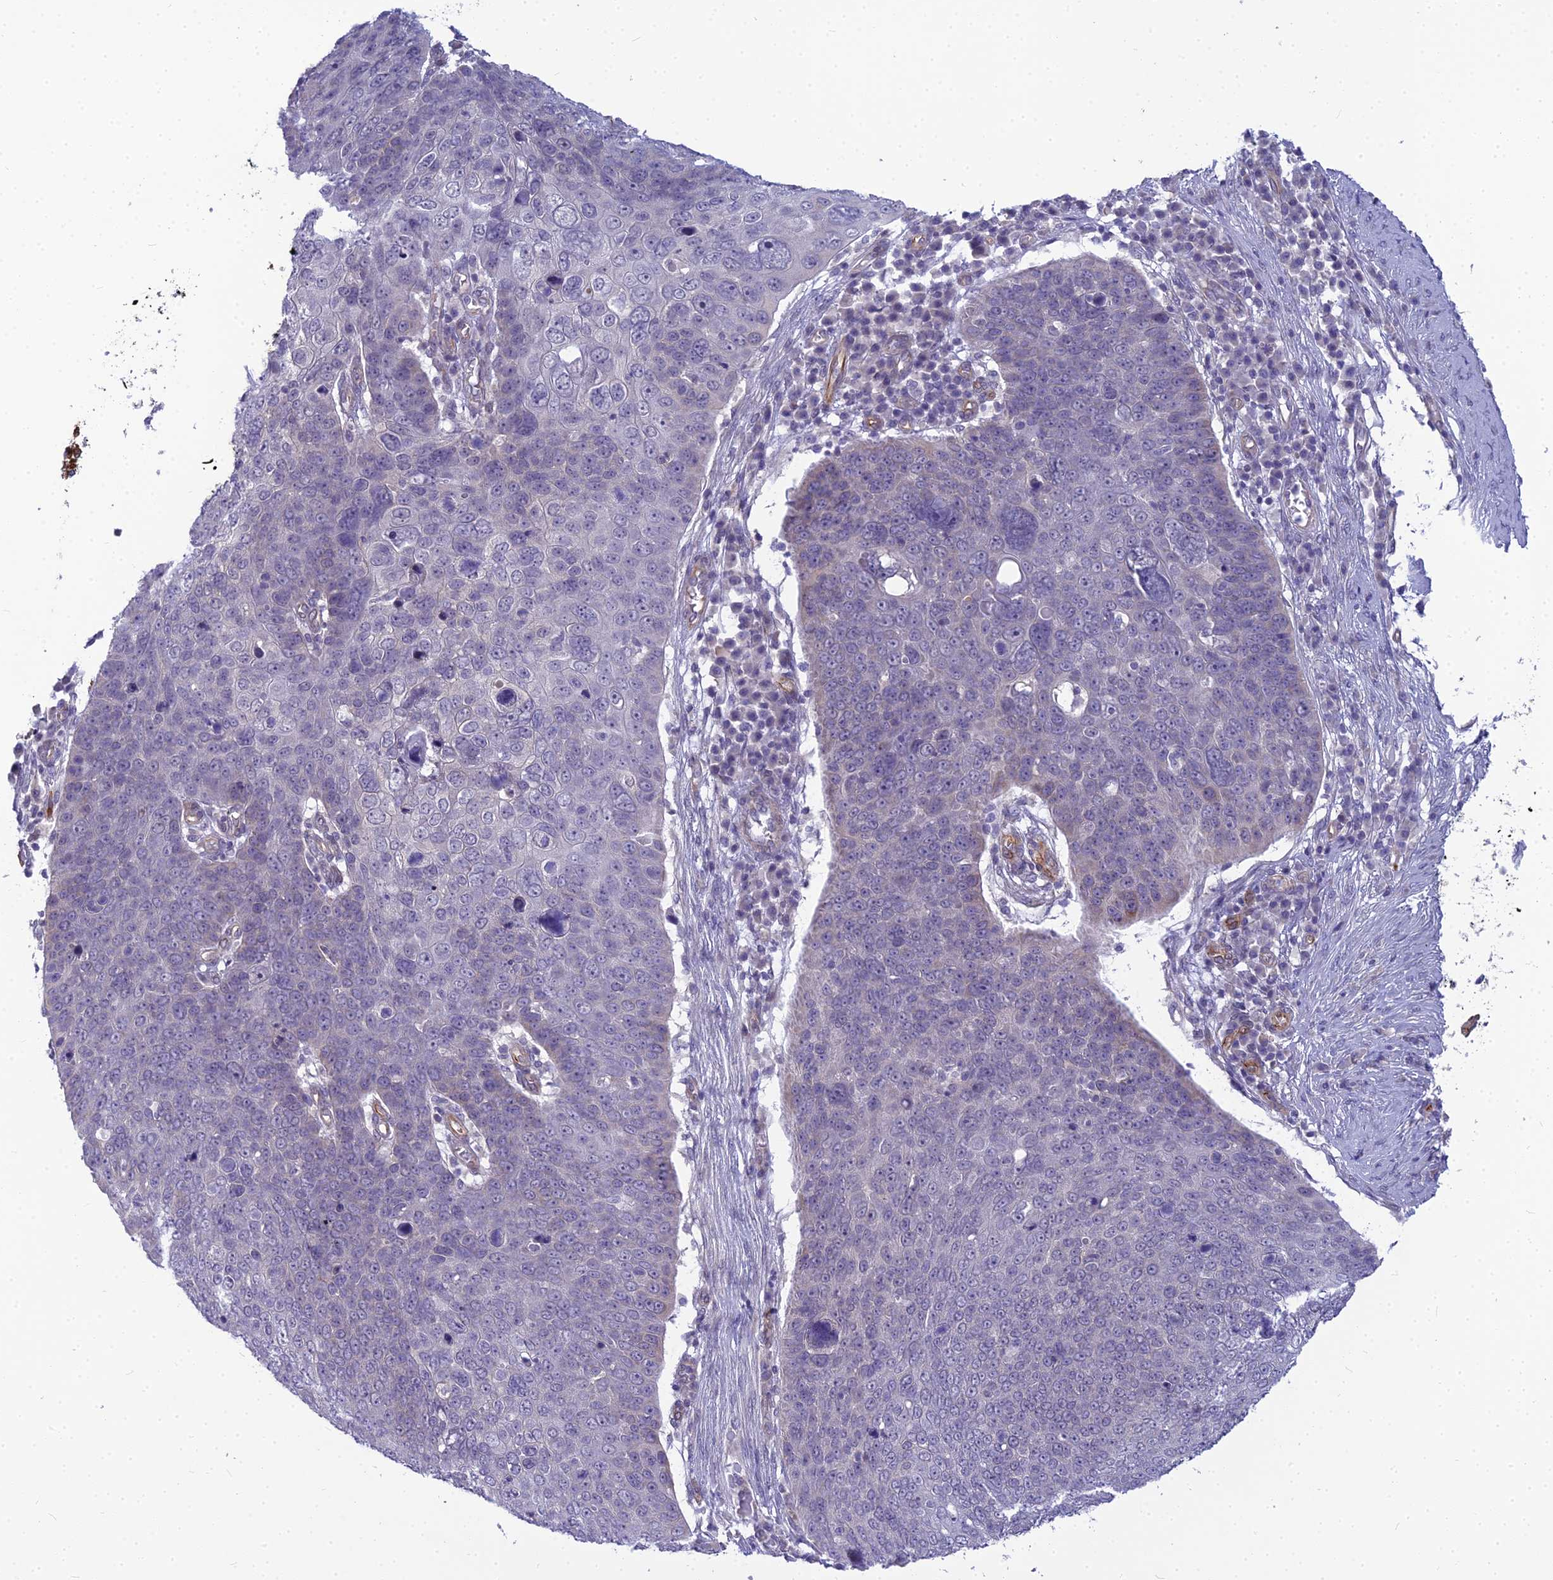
{"staining": {"intensity": "negative", "quantity": "none", "location": "none"}, "tissue": "skin cancer", "cell_type": "Tumor cells", "image_type": "cancer", "snomed": [{"axis": "morphology", "description": "Squamous cell carcinoma, NOS"}, {"axis": "topography", "description": "Skin"}], "caption": "Immunohistochemical staining of human squamous cell carcinoma (skin) reveals no significant staining in tumor cells.", "gene": "RGL3", "patient": {"sex": "male", "age": 71}}